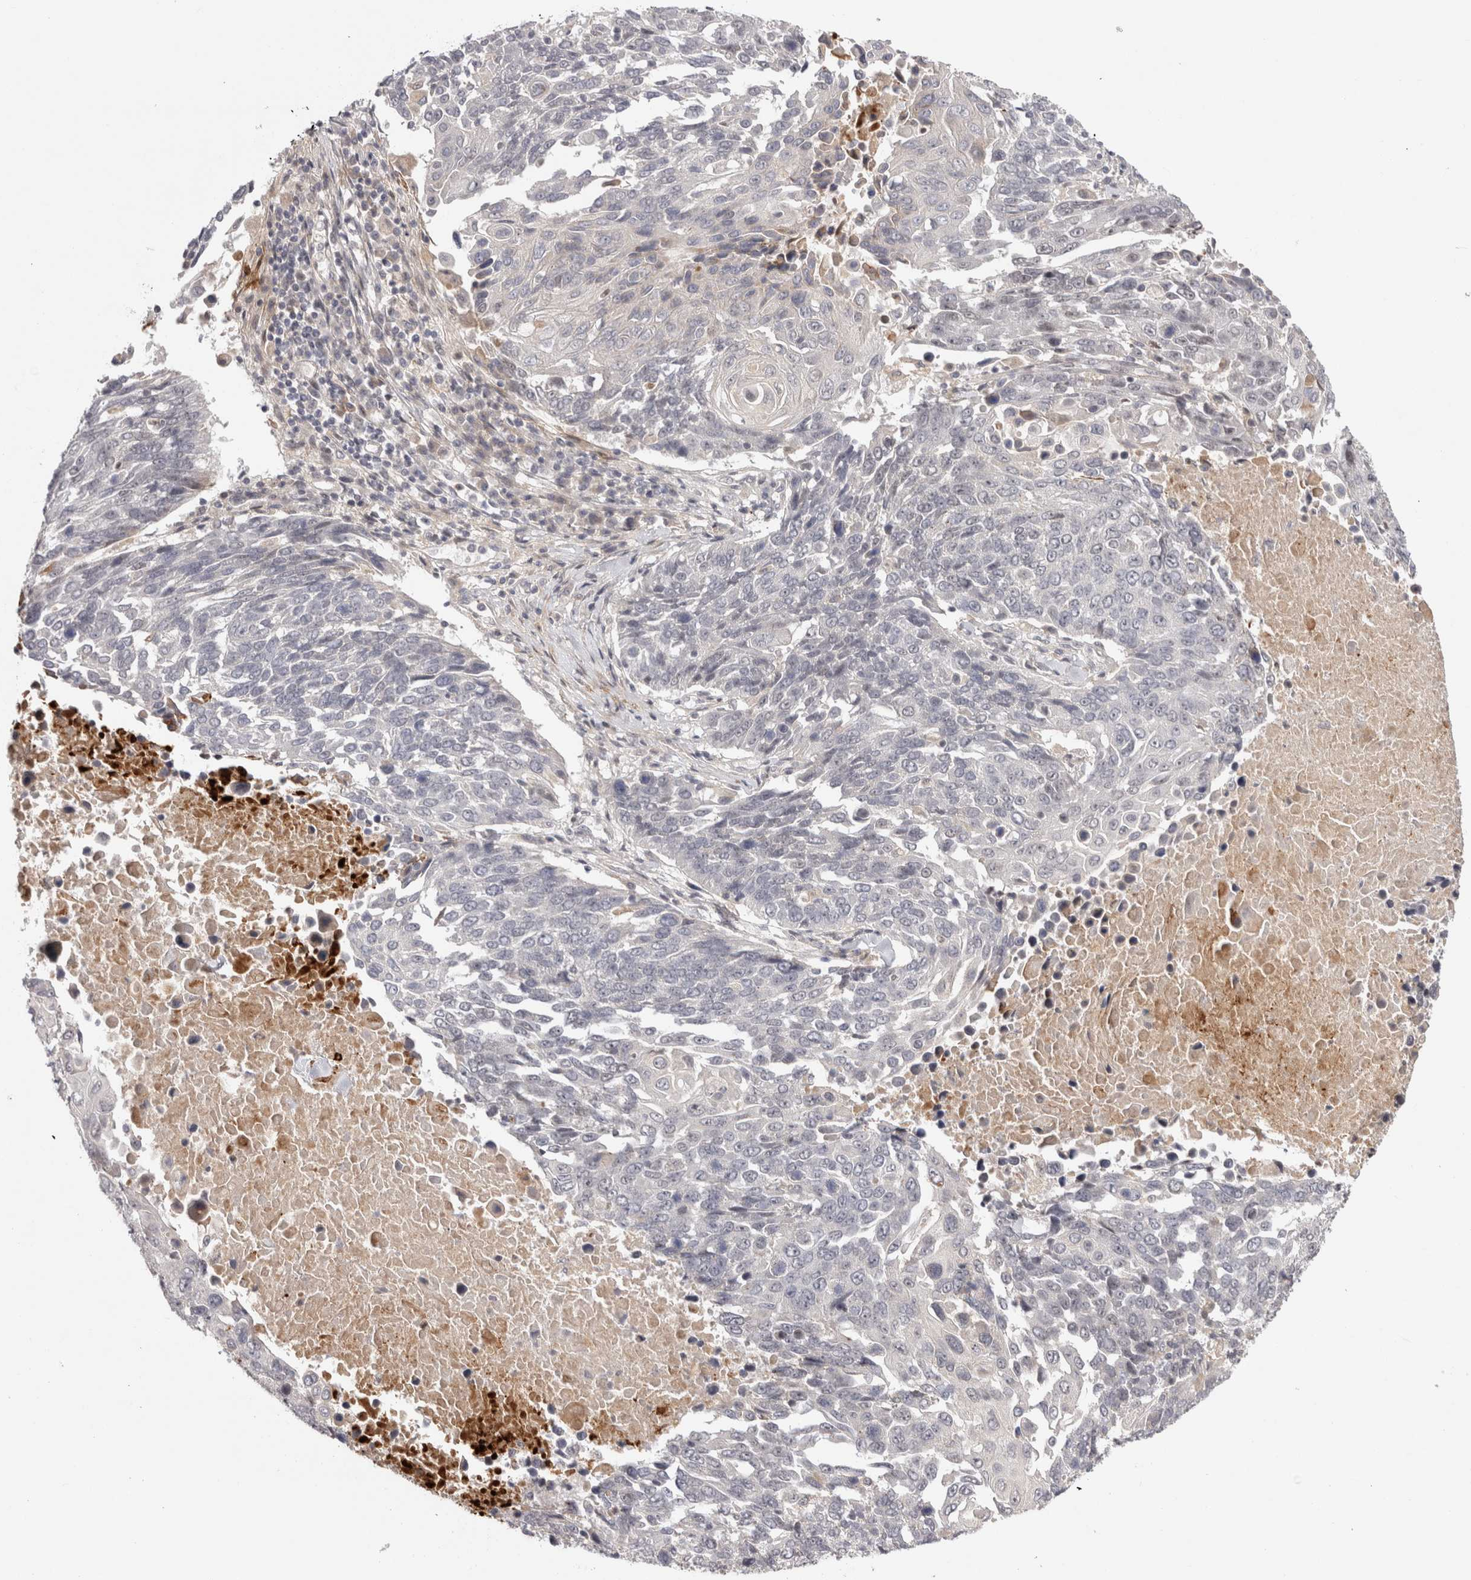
{"staining": {"intensity": "negative", "quantity": "none", "location": "none"}, "tissue": "lung cancer", "cell_type": "Tumor cells", "image_type": "cancer", "snomed": [{"axis": "morphology", "description": "Squamous cell carcinoma, NOS"}, {"axis": "topography", "description": "Lung"}], "caption": "This is an immunohistochemistry image of human squamous cell carcinoma (lung). There is no positivity in tumor cells.", "gene": "ZNF318", "patient": {"sex": "male", "age": 66}}